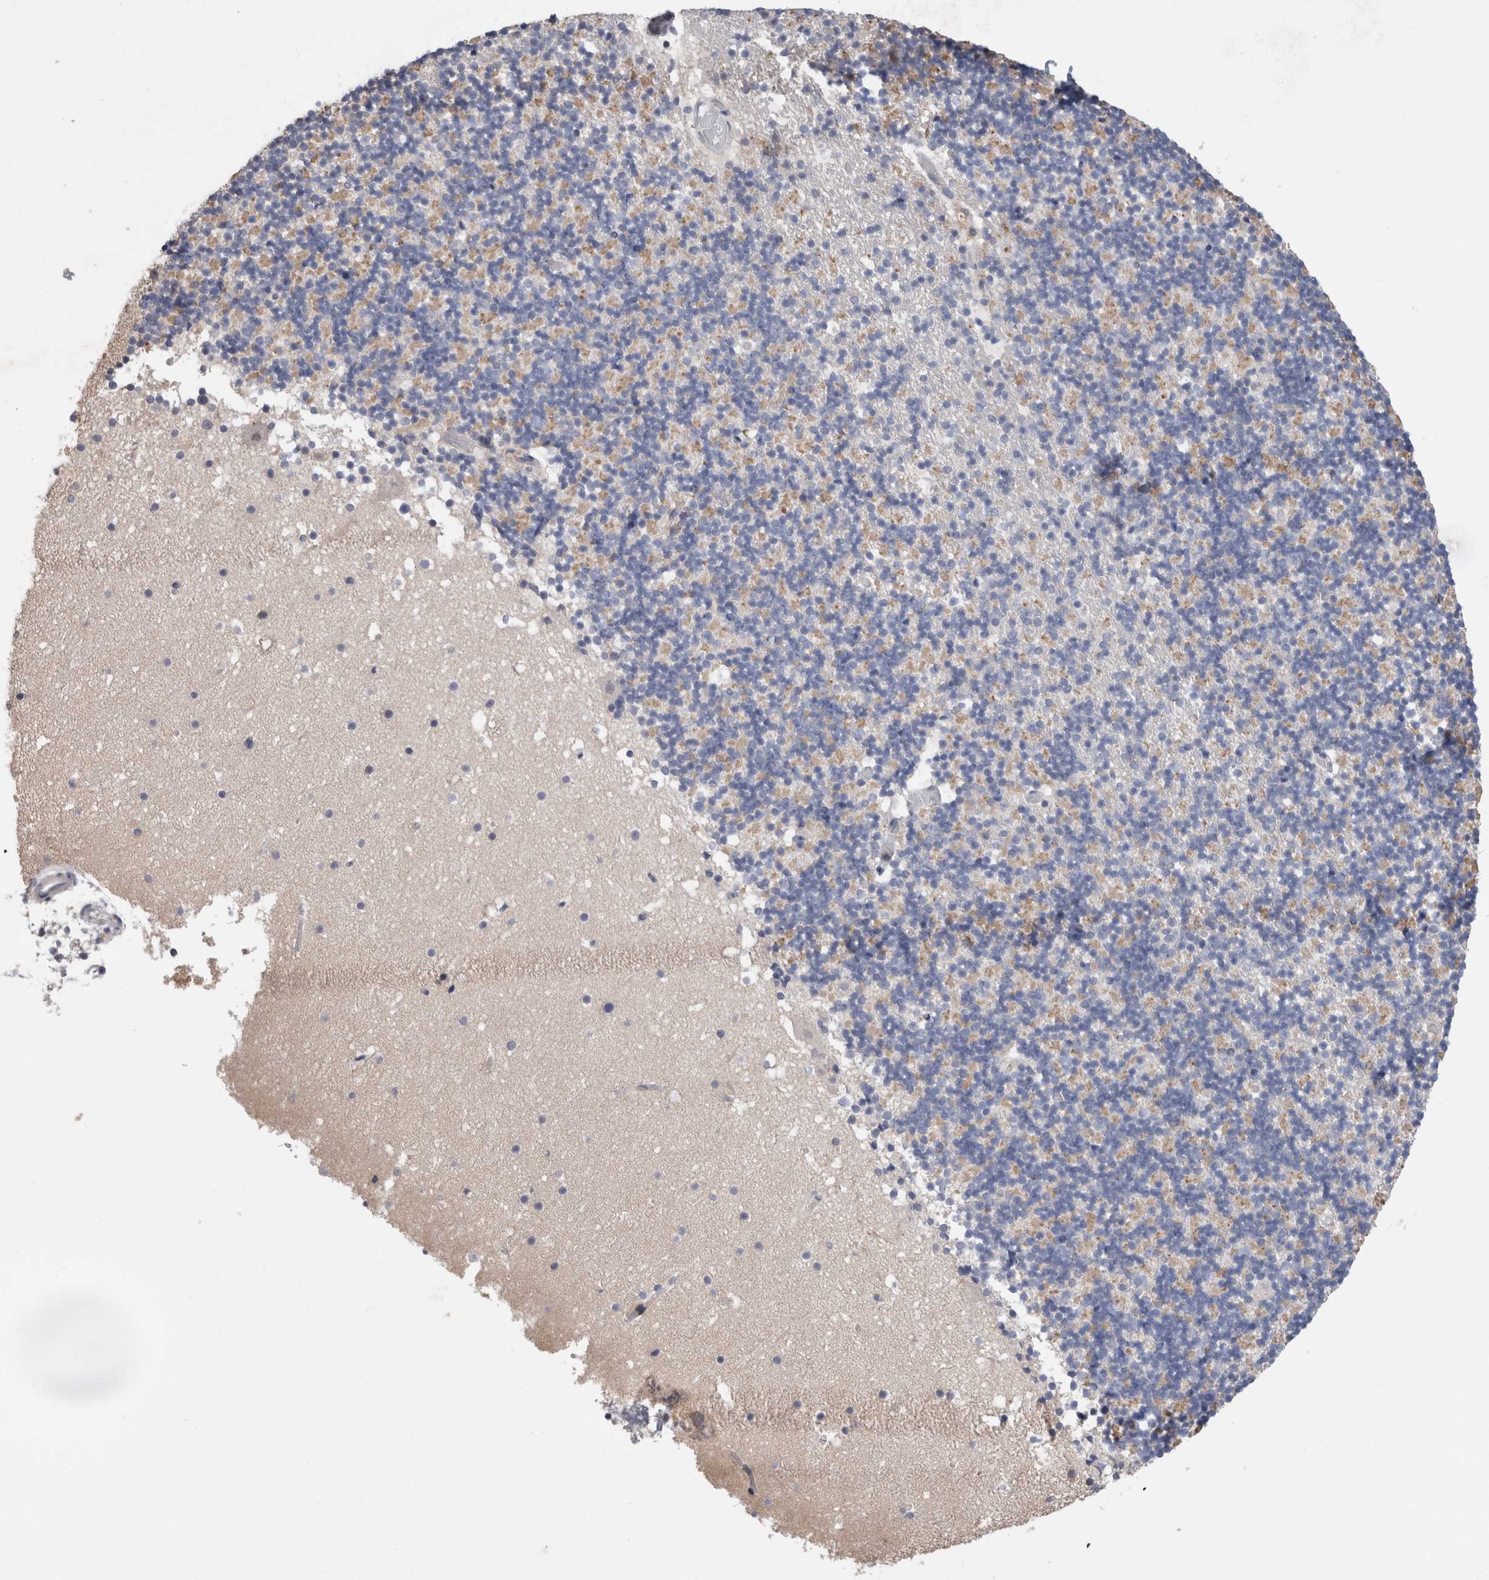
{"staining": {"intensity": "weak", "quantity": "25%-75%", "location": "cytoplasmic/membranous"}, "tissue": "cerebellum", "cell_type": "Cells in granular layer", "image_type": "normal", "snomed": [{"axis": "morphology", "description": "Normal tissue, NOS"}, {"axis": "topography", "description": "Cerebellum"}], "caption": "DAB (3,3'-diaminobenzidine) immunohistochemical staining of benign human cerebellum shows weak cytoplasmic/membranous protein expression in about 25%-75% of cells in granular layer. The staining is performed using DAB (3,3'-diaminobenzidine) brown chromogen to label protein expression. The nuclei are counter-stained blue using hematoxylin.", "gene": "OTOR", "patient": {"sex": "male", "age": 57}}